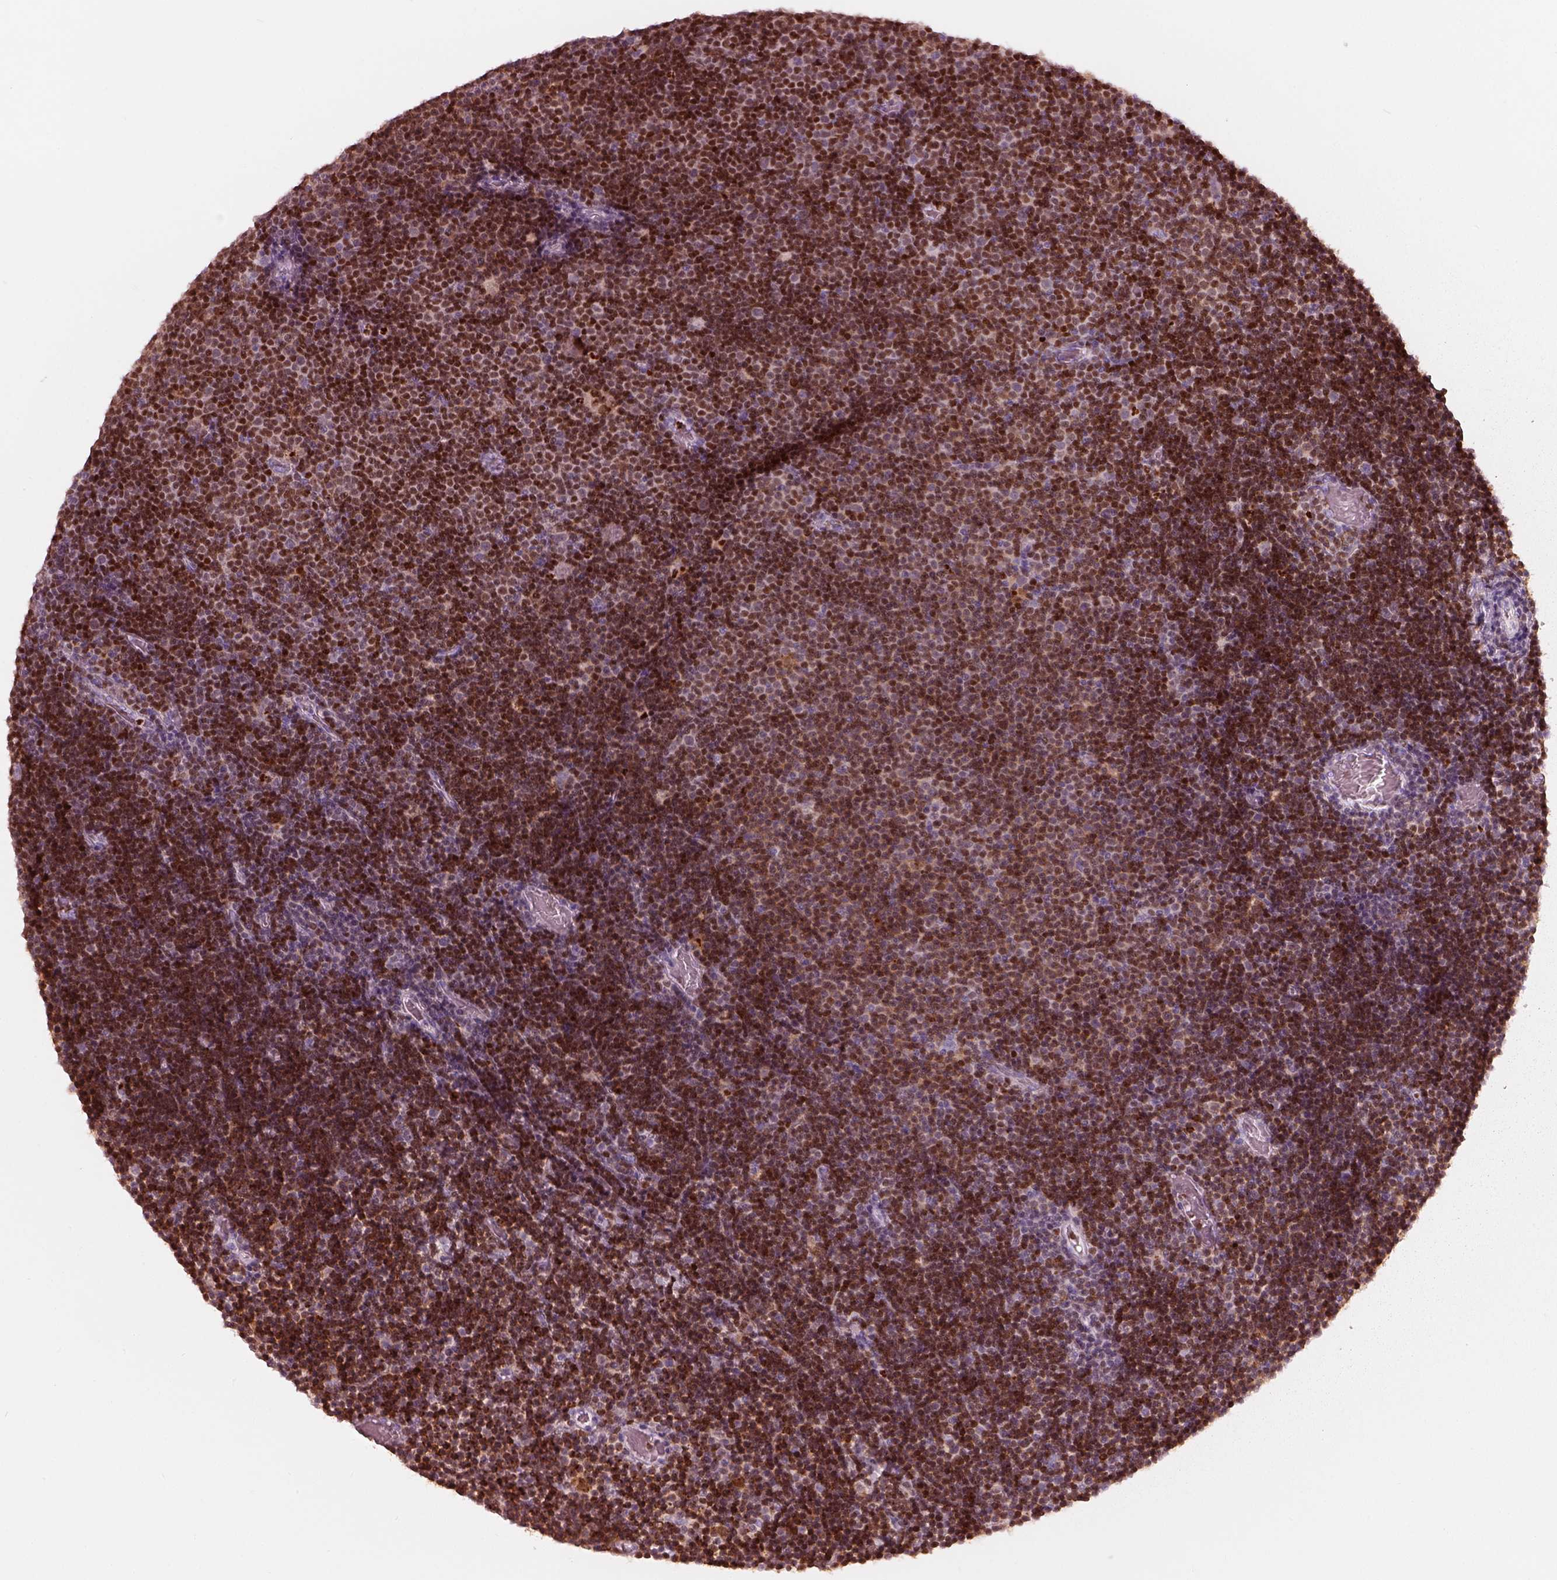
{"staining": {"intensity": "strong", "quantity": "25%-75%", "location": "cytoplasmic/membranous,nuclear"}, "tissue": "lymphoma", "cell_type": "Tumor cells", "image_type": "cancer", "snomed": [{"axis": "morphology", "description": "Malignant lymphoma, non-Hodgkin's type, Low grade"}, {"axis": "topography", "description": "Brain"}], "caption": "High-magnification brightfield microscopy of malignant lymphoma, non-Hodgkin's type (low-grade) stained with DAB (brown) and counterstained with hematoxylin (blue). tumor cells exhibit strong cytoplasmic/membranous and nuclear expression is appreciated in about25%-75% of cells.", "gene": "ALOX5", "patient": {"sex": "female", "age": 66}}